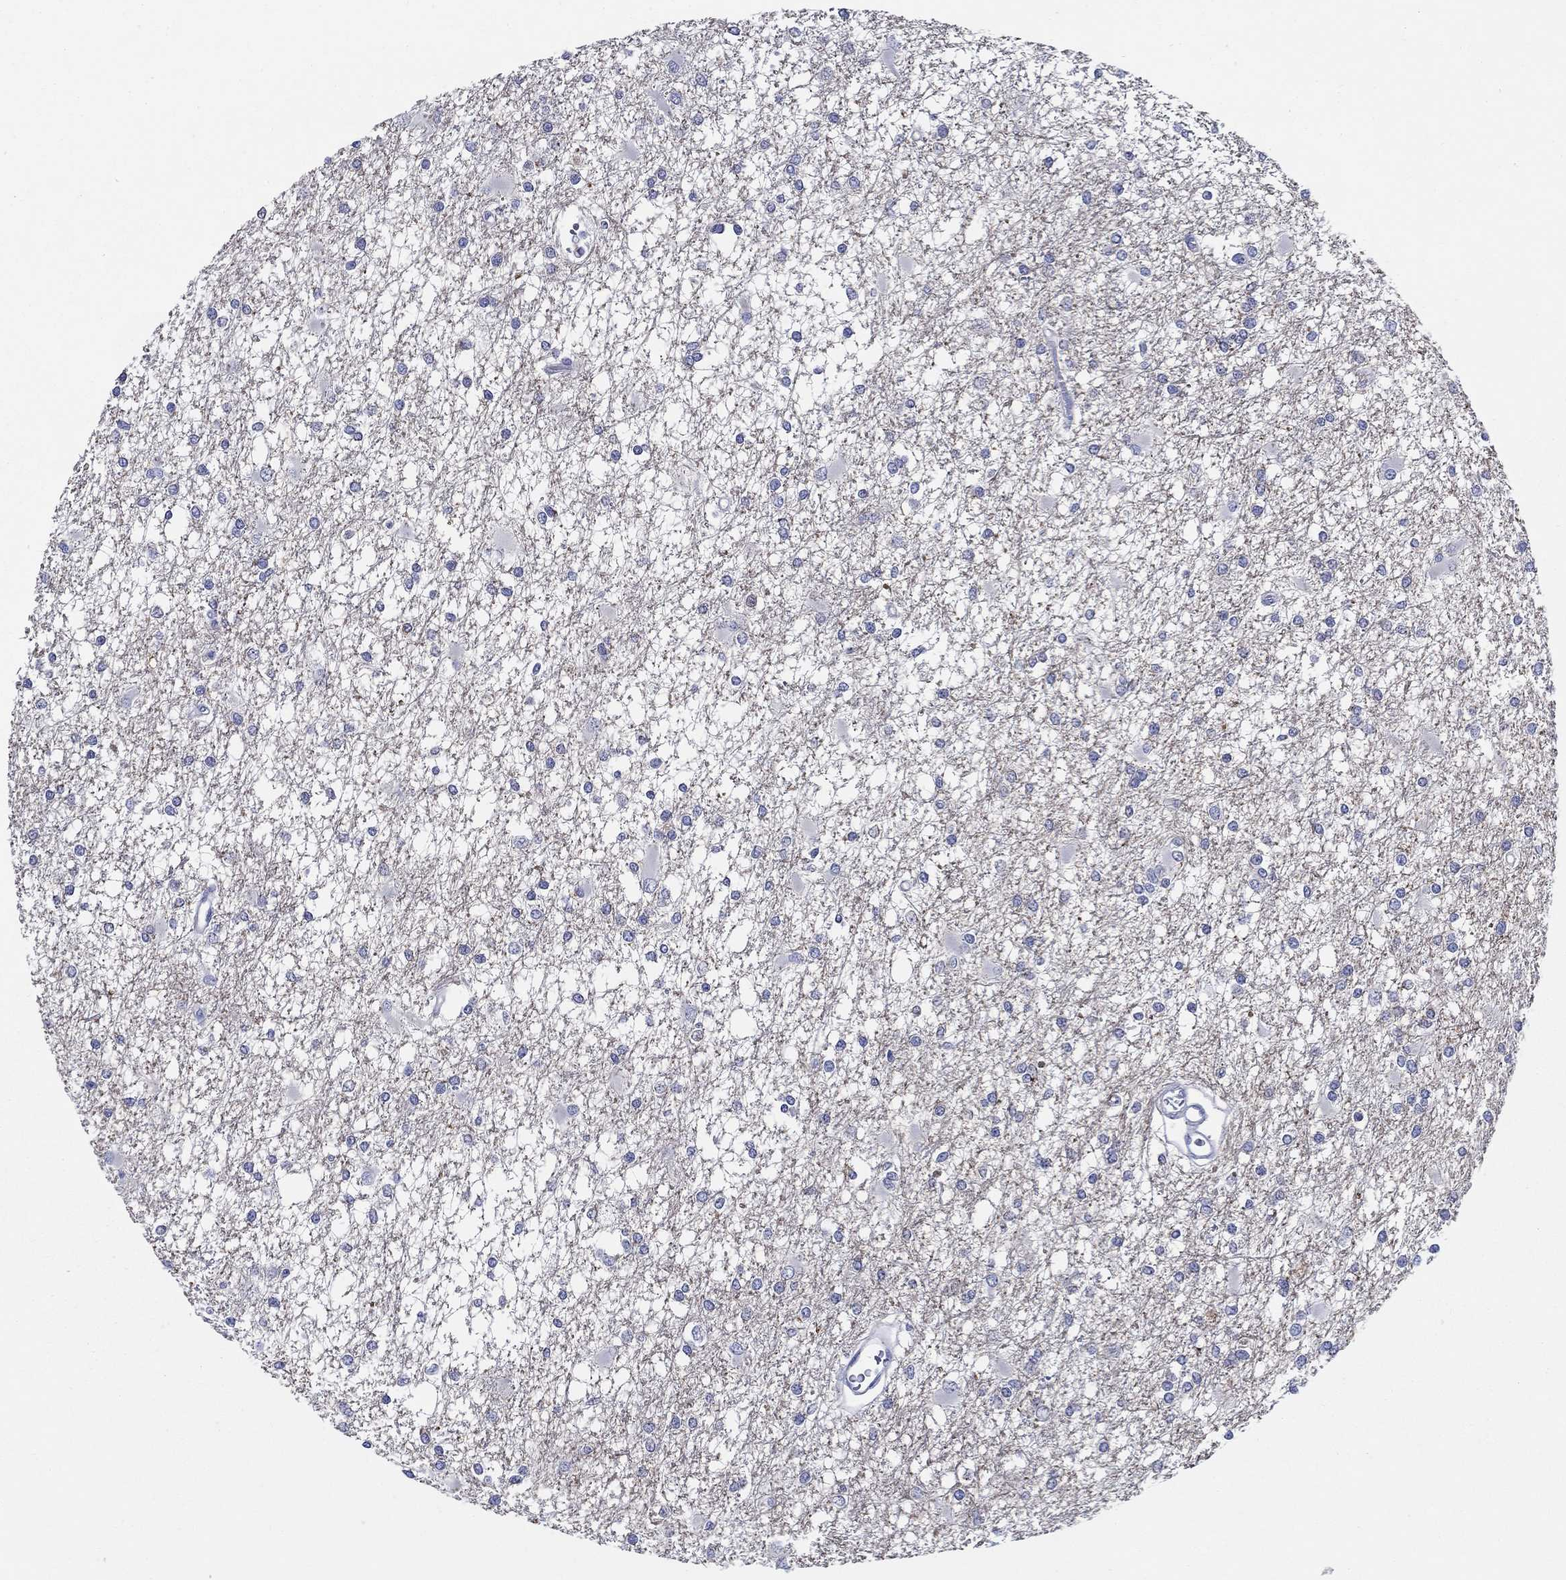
{"staining": {"intensity": "negative", "quantity": "none", "location": "none"}, "tissue": "glioma", "cell_type": "Tumor cells", "image_type": "cancer", "snomed": [{"axis": "morphology", "description": "Glioma, malignant, High grade"}, {"axis": "topography", "description": "Cerebral cortex"}], "caption": "Photomicrograph shows no protein expression in tumor cells of malignant glioma (high-grade) tissue.", "gene": "RAP1GAP", "patient": {"sex": "male", "age": 79}}